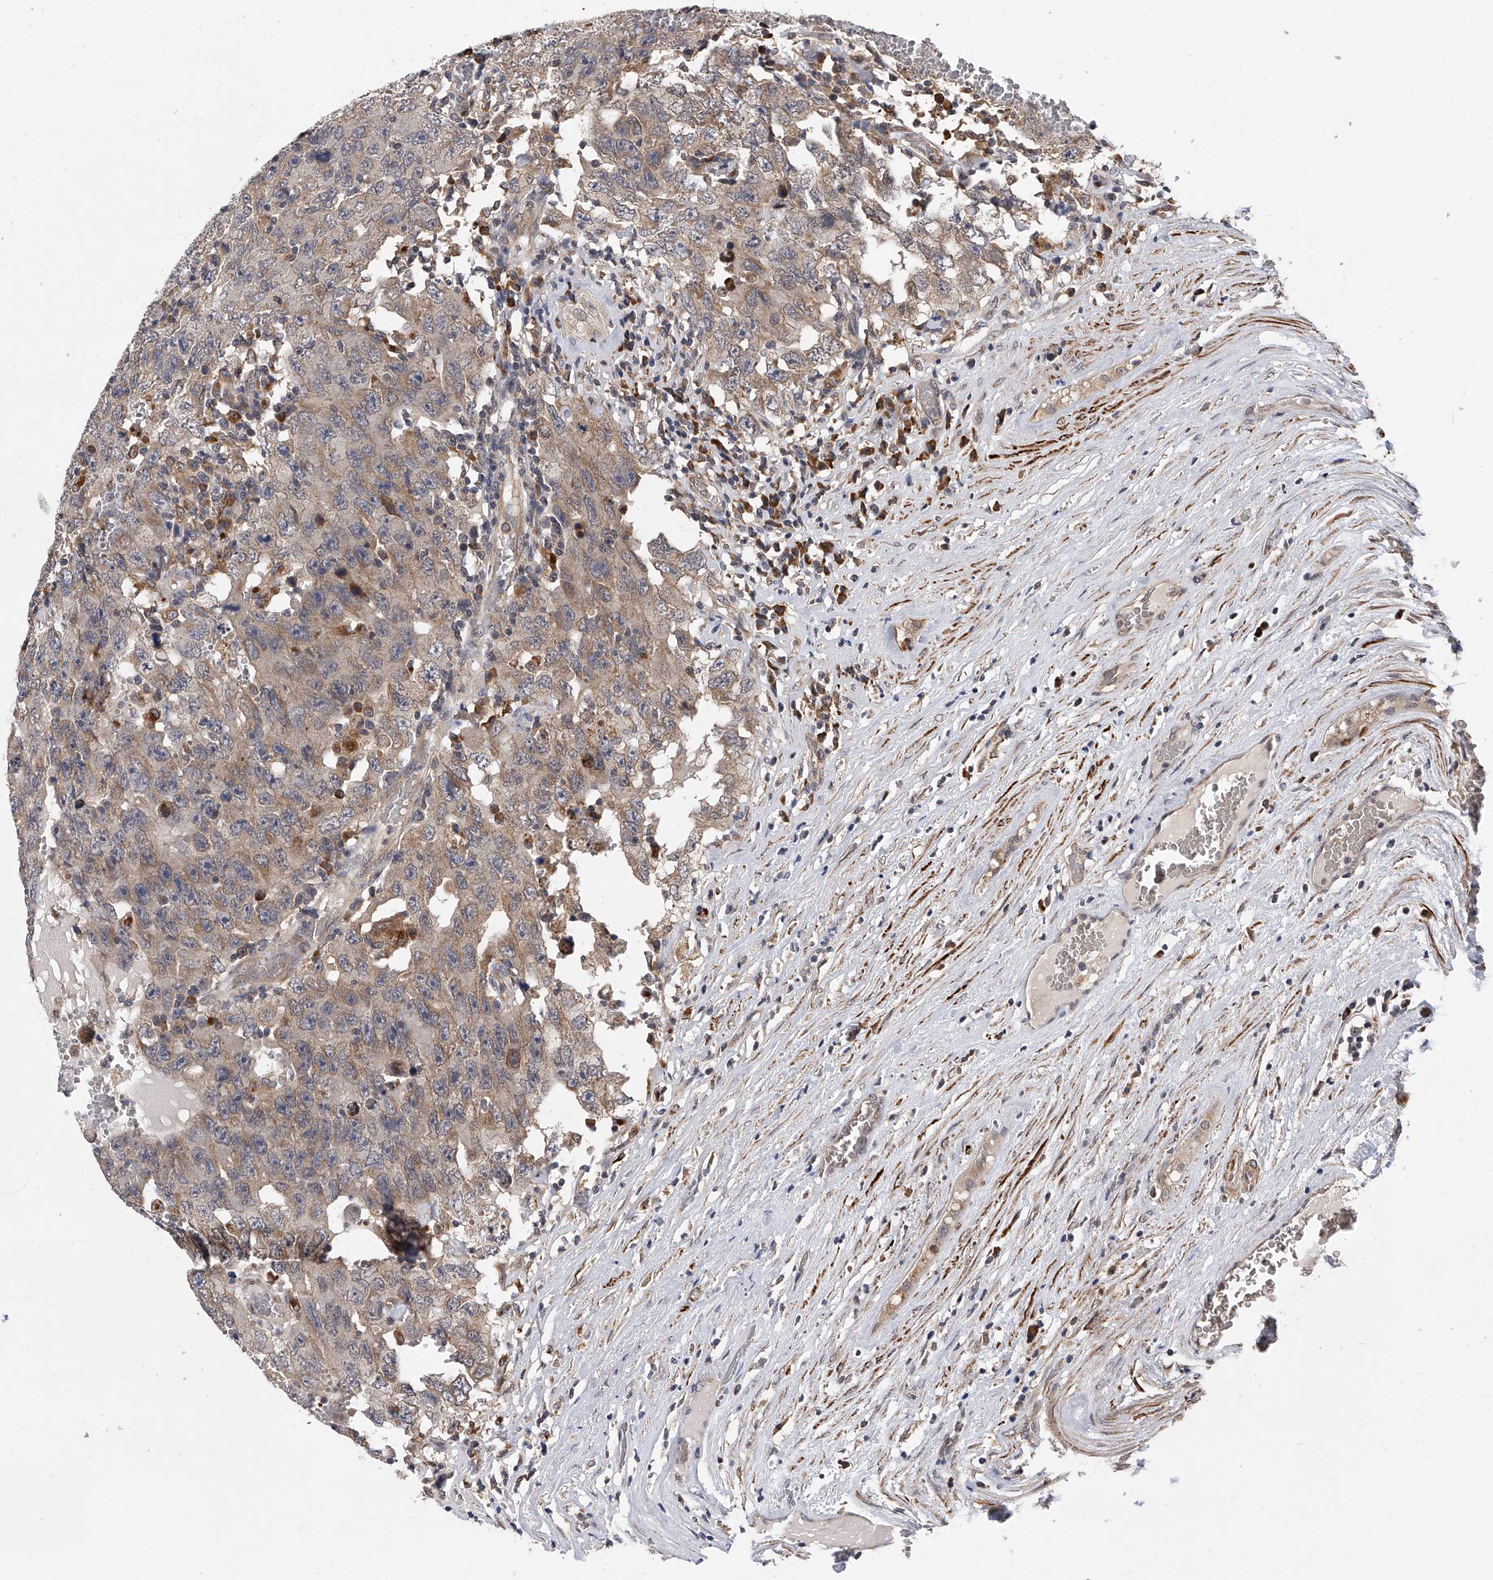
{"staining": {"intensity": "weak", "quantity": ">75%", "location": "cytoplasmic/membranous"}, "tissue": "testis cancer", "cell_type": "Tumor cells", "image_type": "cancer", "snomed": [{"axis": "morphology", "description": "Carcinoma, Embryonal, NOS"}, {"axis": "topography", "description": "Testis"}], "caption": "This image reveals immunohistochemistry (IHC) staining of testis embryonal carcinoma, with low weak cytoplasmic/membranous positivity in about >75% of tumor cells.", "gene": "SPOCK1", "patient": {"sex": "male", "age": 26}}